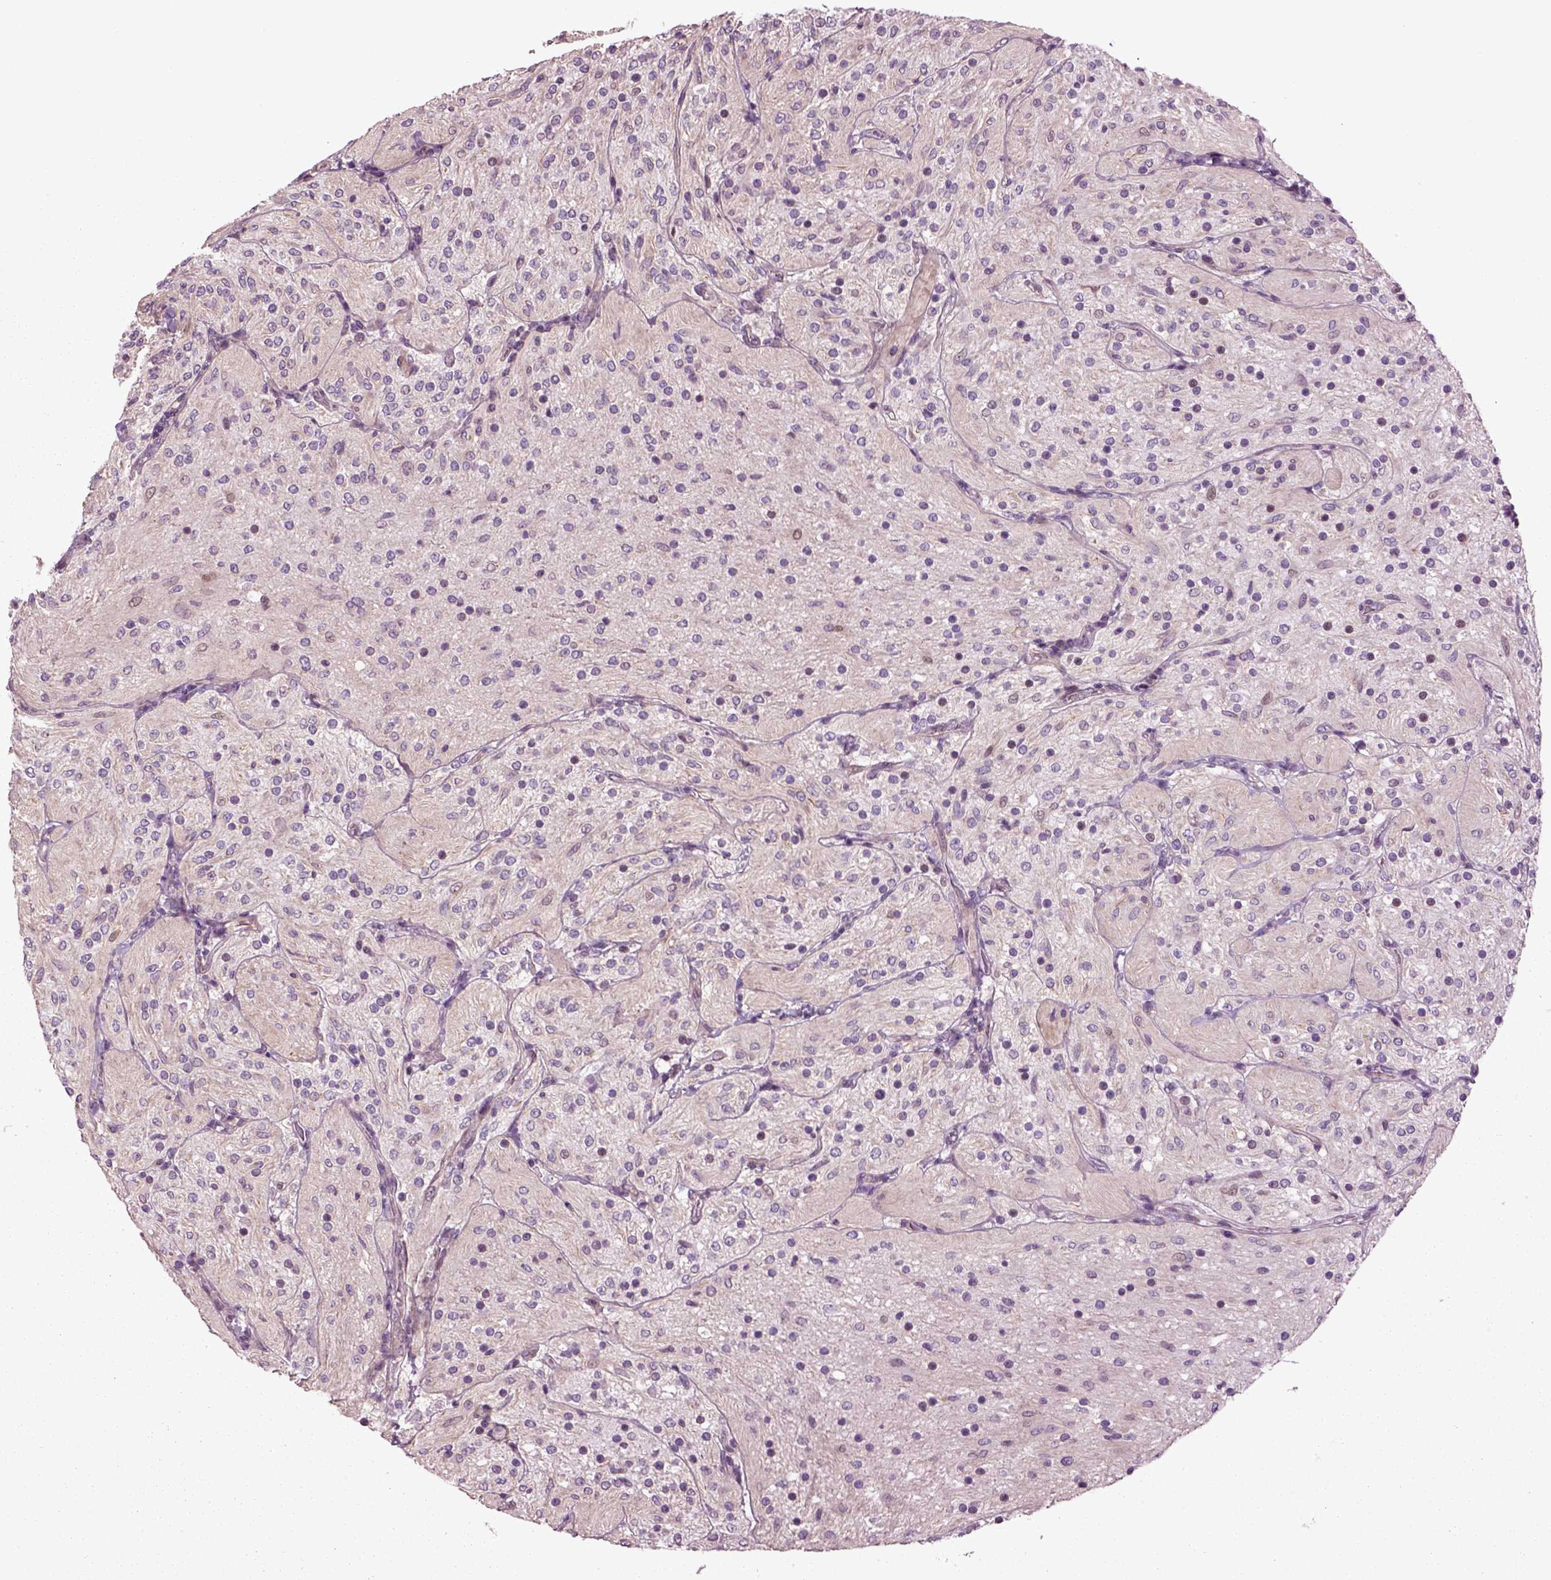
{"staining": {"intensity": "negative", "quantity": "none", "location": "none"}, "tissue": "glioma", "cell_type": "Tumor cells", "image_type": "cancer", "snomed": [{"axis": "morphology", "description": "Glioma, malignant, Low grade"}, {"axis": "topography", "description": "Brain"}], "caption": "DAB immunohistochemical staining of human low-grade glioma (malignant) reveals no significant staining in tumor cells.", "gene": "HAGHL", "patient": {"sex": "male", "age": 3}}